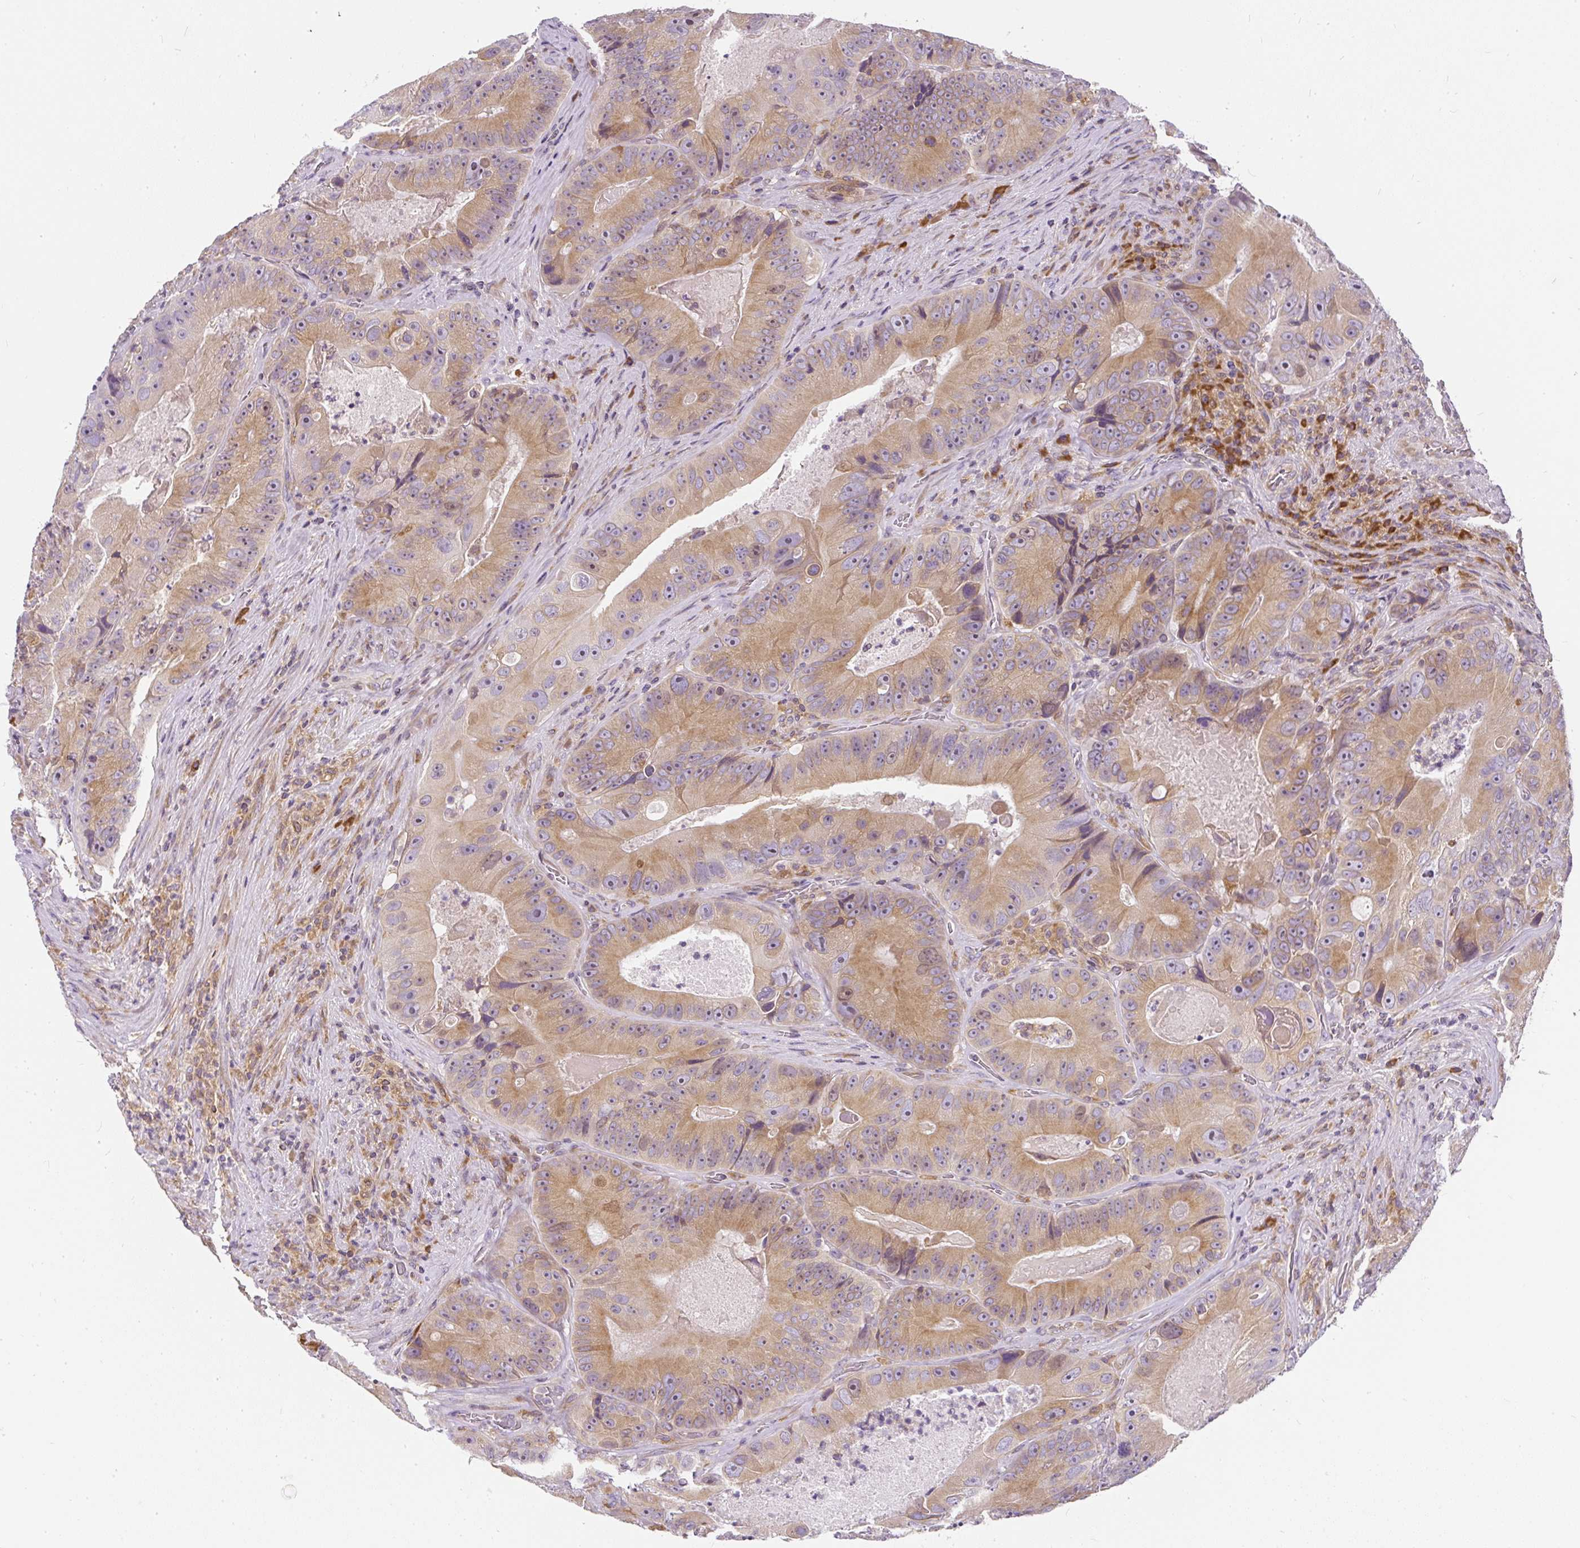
{"staining": {"intensity": "moderate", "quantity": ">75%", "location": "cytoplasmic/membranous"}, "tissue": "colorectal cancer", "cell_type": "Tumor cells", "image_type": "cancer", "snomed": [{"axis": "morphology", "description": "Adenocarcinoma, NOS"}, {"axis": "topography", "description": "Colon"}], "caption": "Colorectal cancer (adenocarcinoma) tissue reveals moderate cytoplasmic/membranous positivity in approximately >75% of tumor cells", "gene": "CYP20A1", "patient": {"sex": "female", "age": 86}}